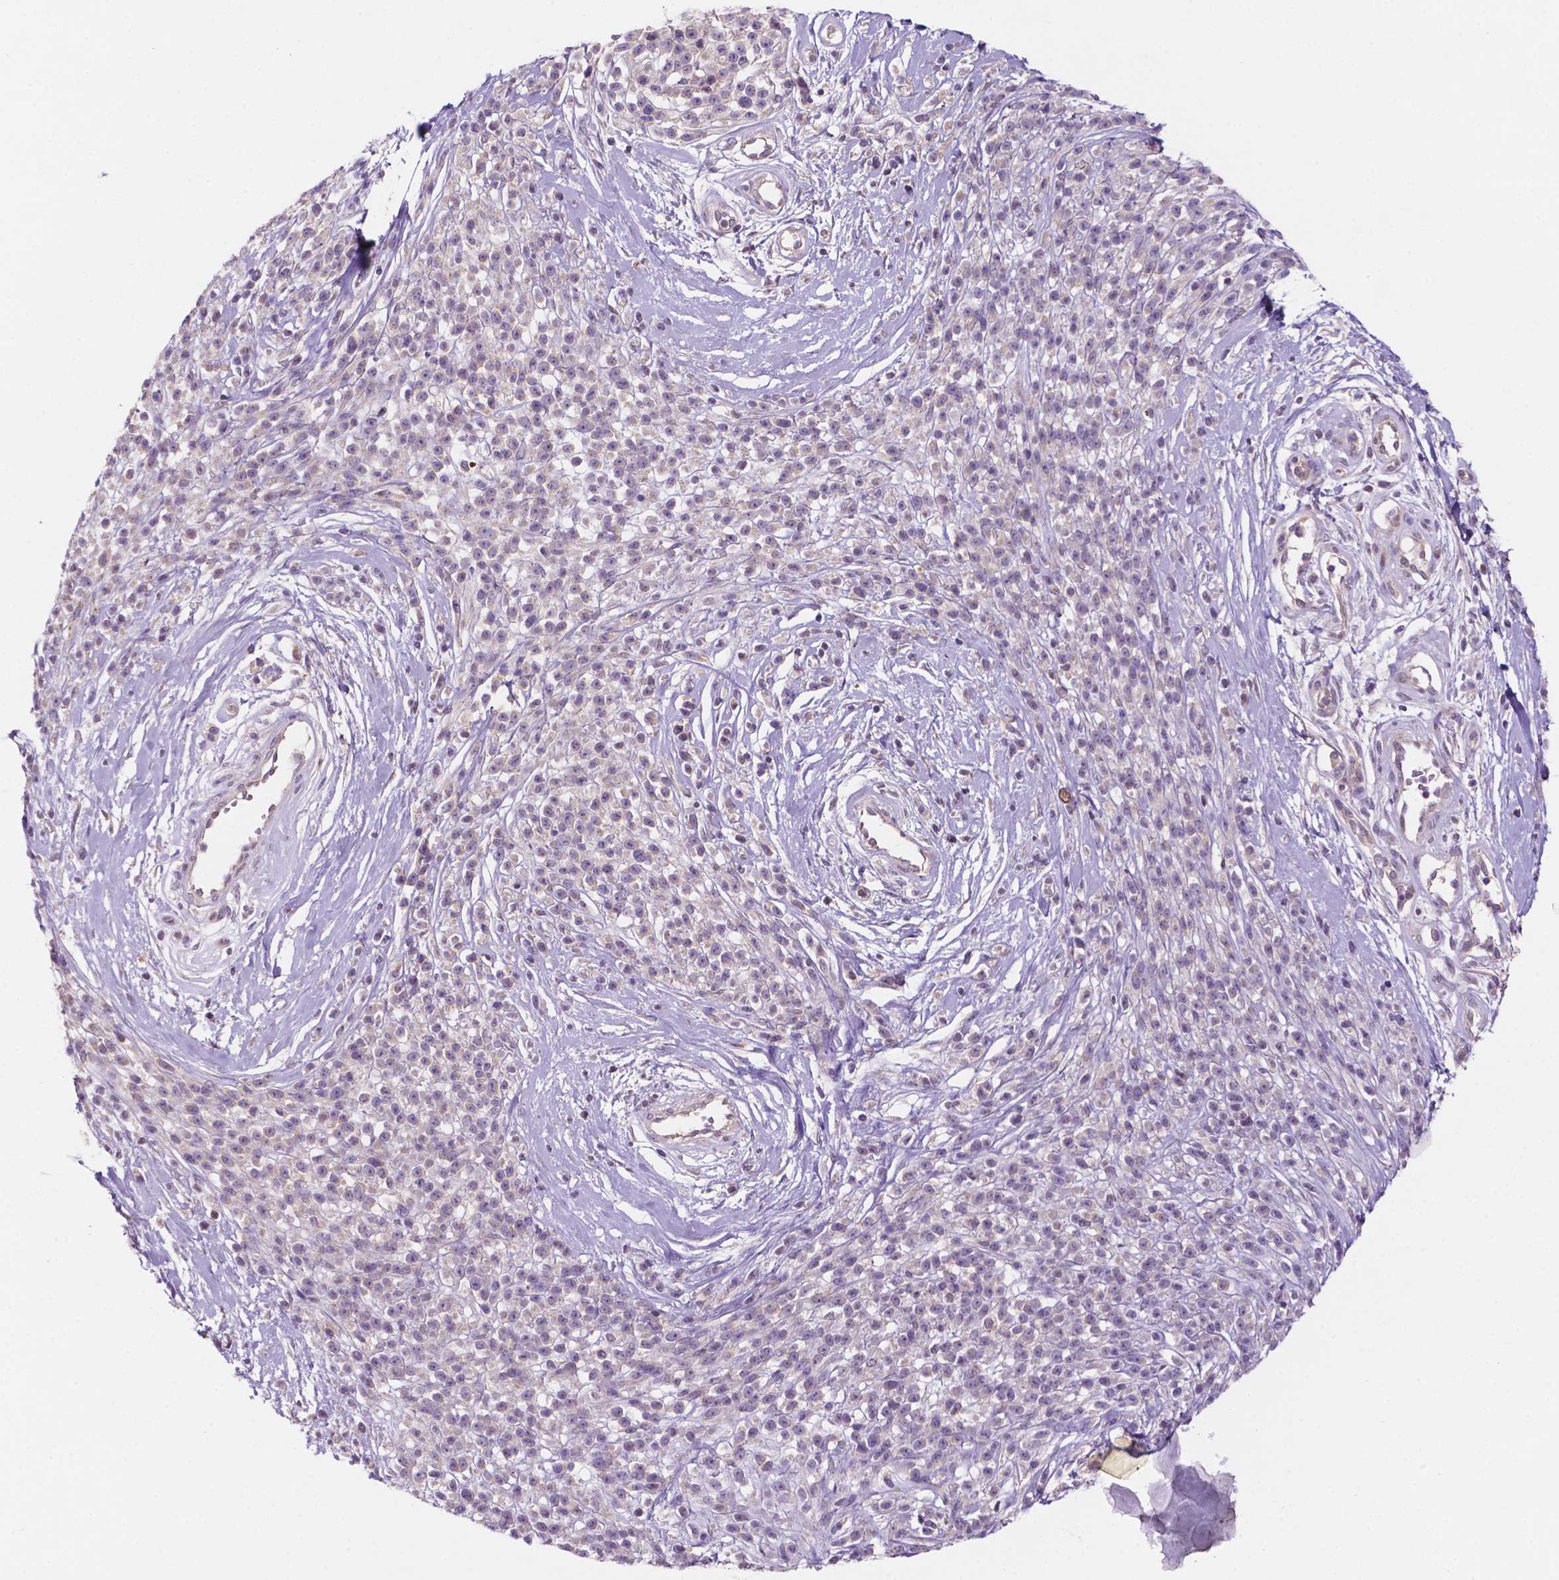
{"staining": {"intensity": "negative", "quantity": "none", "location": "none"}, "tissue": "melanoma", "cell_type": "Tumor cells", "image_type": "cancer", "snomed": [{"axis": "morphology", "description": "Malignant melanoma, NOS"}, {"axis": "topography", "description": "Skin"}, {"axis": "topography", "description": "Skin of trunk"}], "caption": "Melanoma stained for a protein using IHC exhibits no expression tumor cells.", "gene": "FAM50B", "patient": {"sex": "male", "age": 74}}